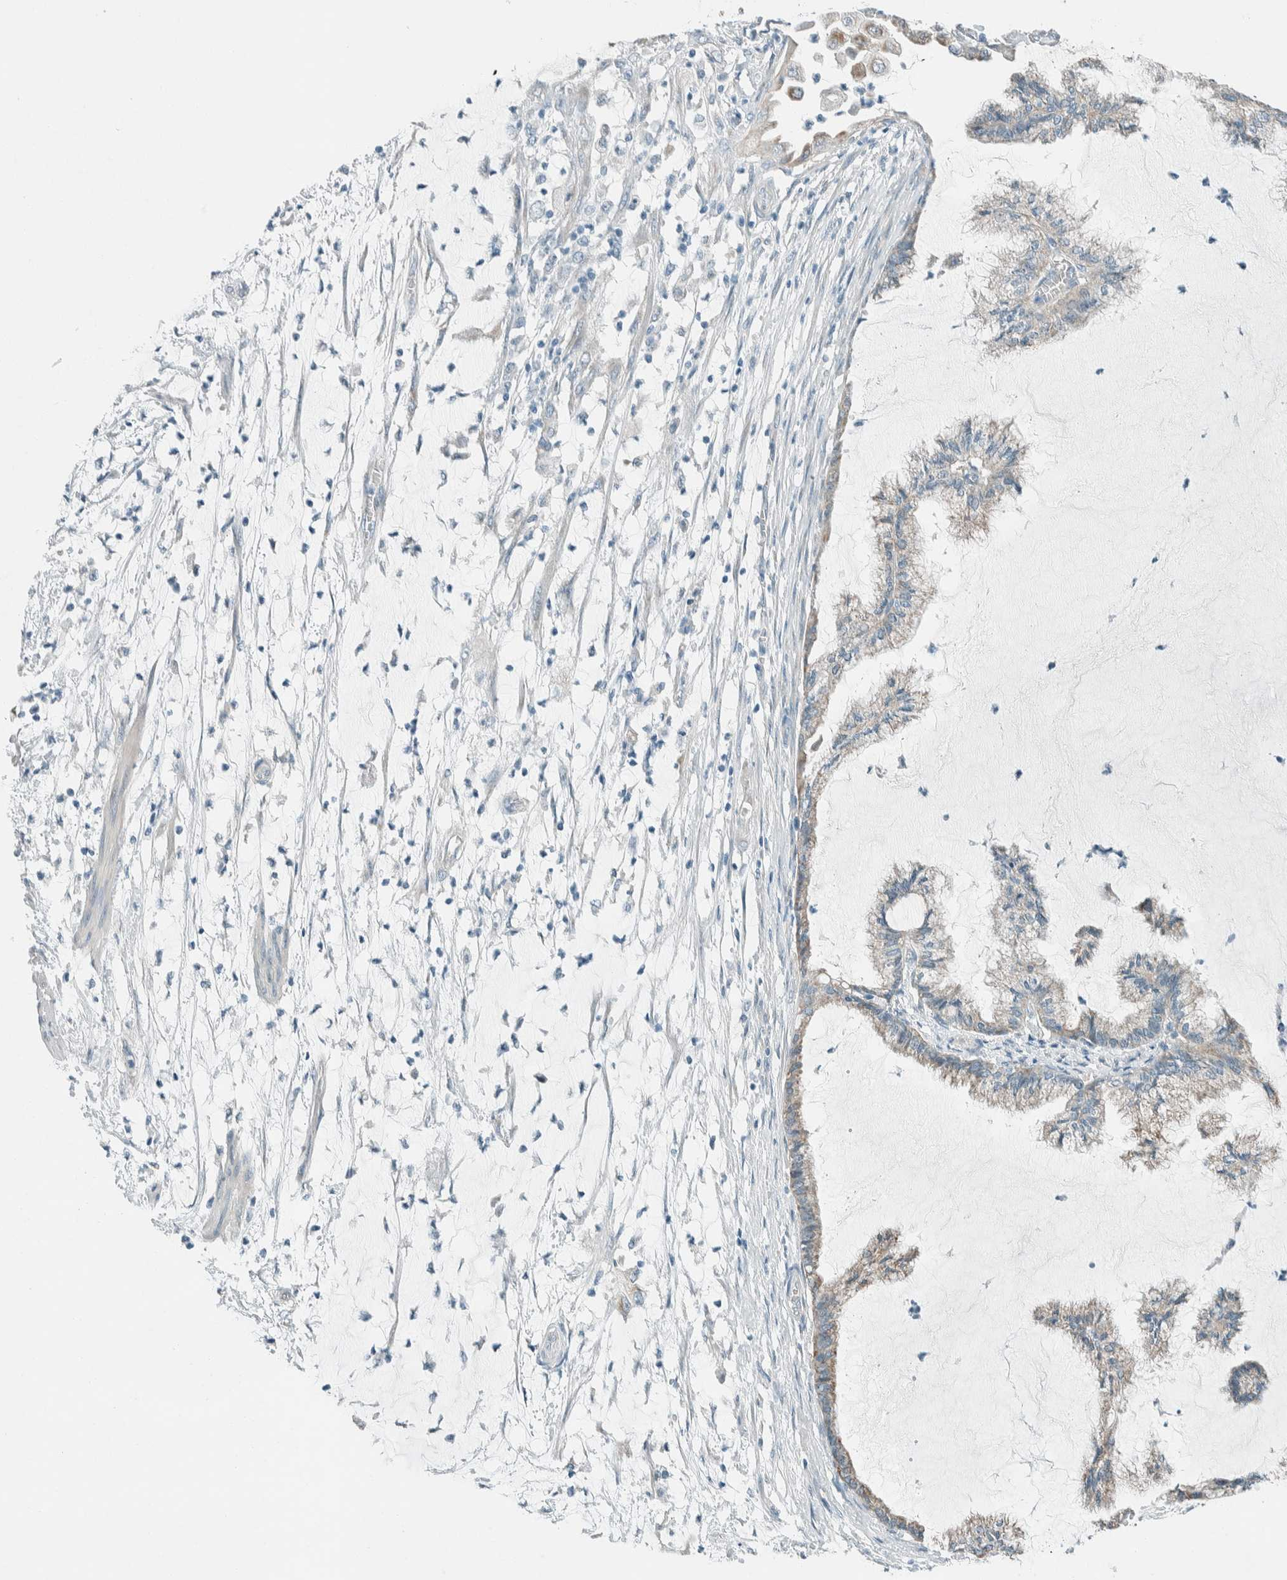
{"staining": {"intensity": "weak", "quantity": "25%-75%", "location": "cytoplasmic/membranous"}, "tissue": "endometrial cancer", "cell_type": "Tumor cells", "image_type": "cancer", "snomed": [{"axis": "morphology", "description": "Adenocarcinoma, NOS"}, {"axis": "topography", "description": "Endometrium"}], "caption": "Immunohistochemistry (IHC) of human adenocarcinoma (endometrial) shows low levels of weak cytoplasmic/membranous expression in approximately 25%-75% of tumor cells.", "gene": "ALDH7A1", "patient": {"sex": "female", "age": 86}}